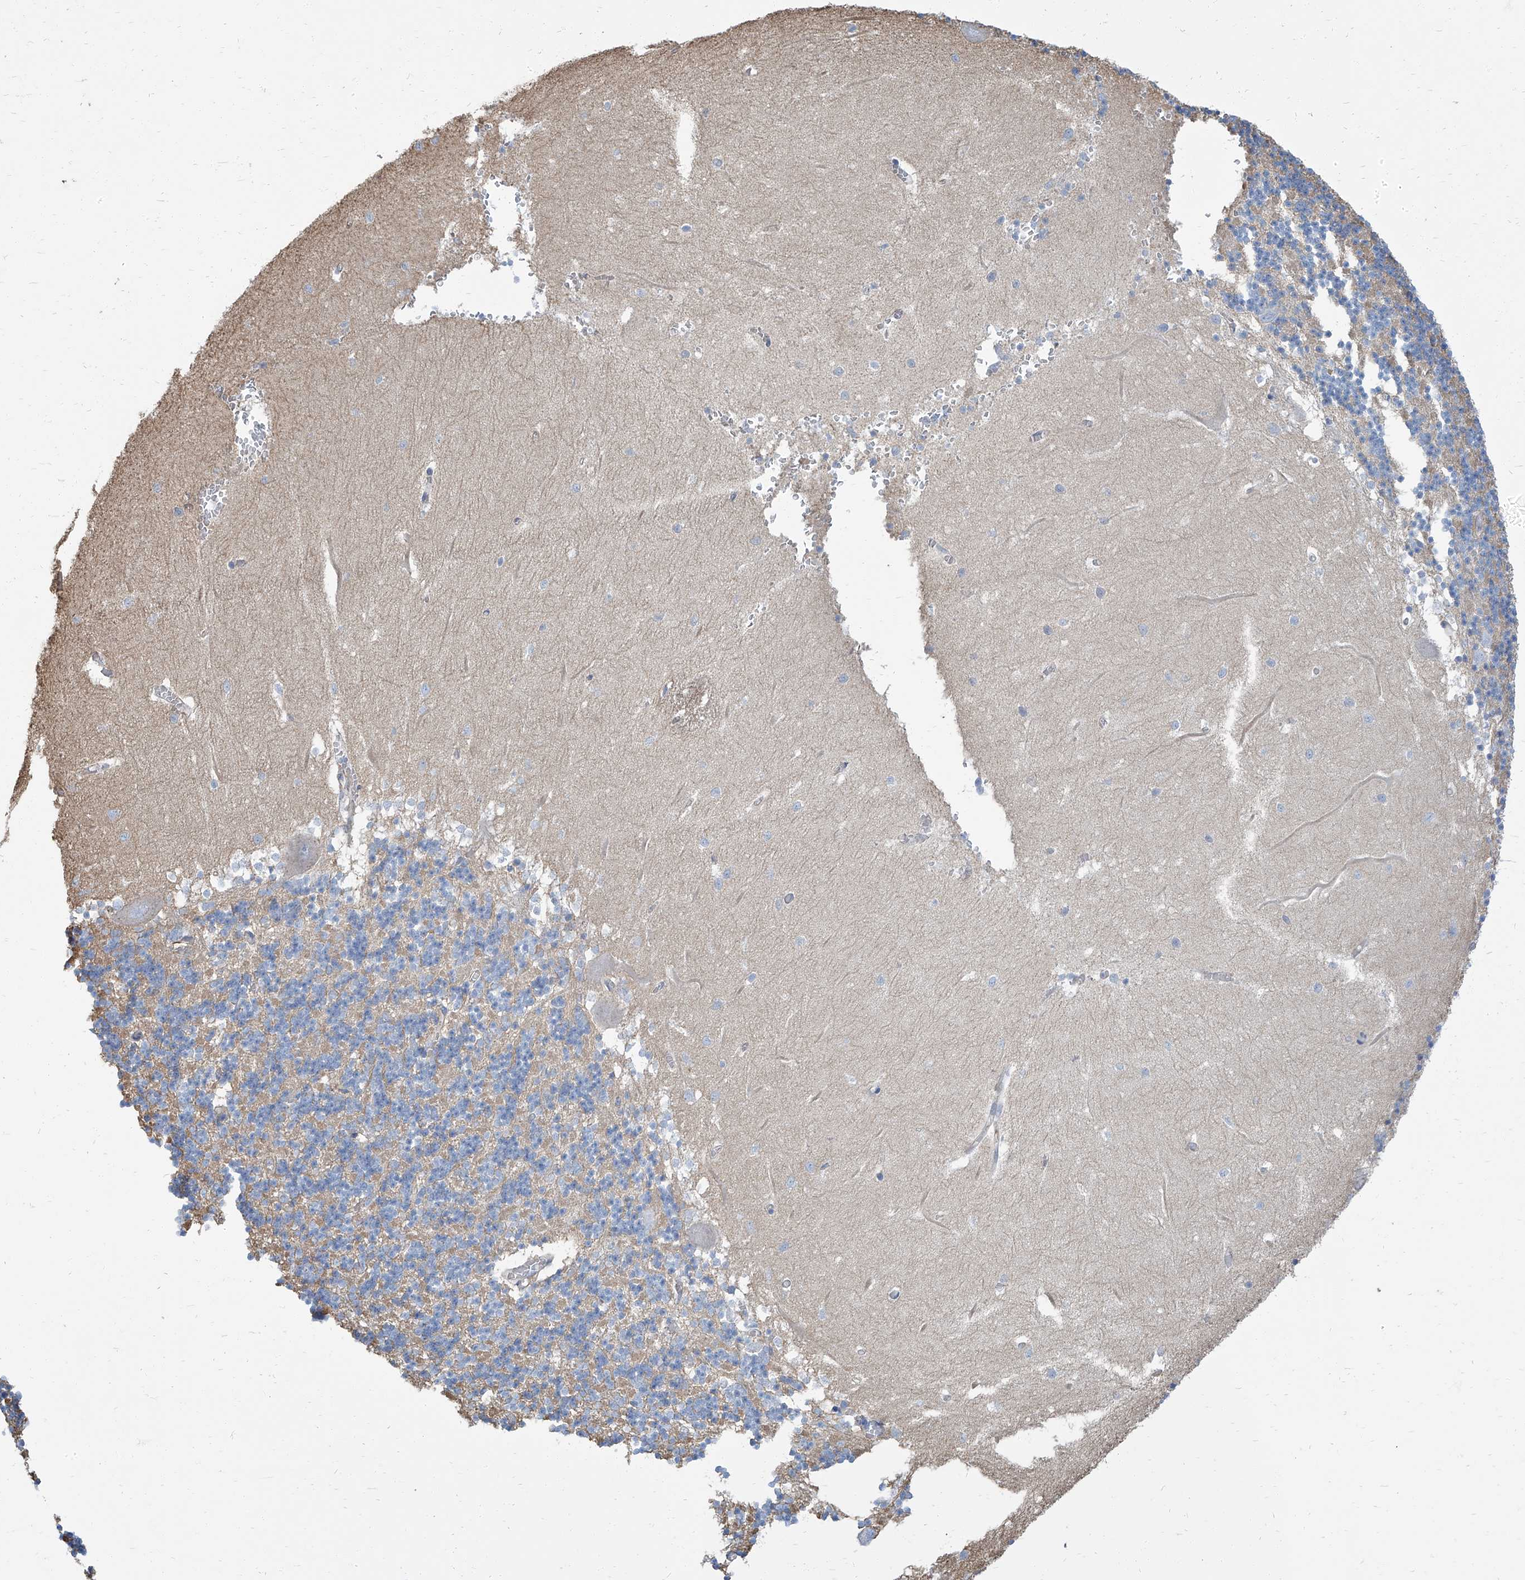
{"staining": {"intensity": "moderate", "quantity": "25%-75%", "location": "cytoplasmic/membranous"}, "tissue": "cerebellum", "cell_type": "Cells in granular layer", "image_type": "normal", "snomed": [{"axis": "morphology", "description": "Normal tissue, NOS"}, {"axis": "topography", "description": "Cerebellum"}], "caption": "A brown stain shows moderate cytoplasmic/membranous expression of a protein in cells in granular layer of unremarkable human cerebellum. The staining is performed using DAB (3,3'-diaminobenzidine) brown chromogen to label protein expression. The nuclei are counter-stained blue using hematoxylin.", "gene": "TXLNB", "patient": {"sex": "male", "age": 37}}